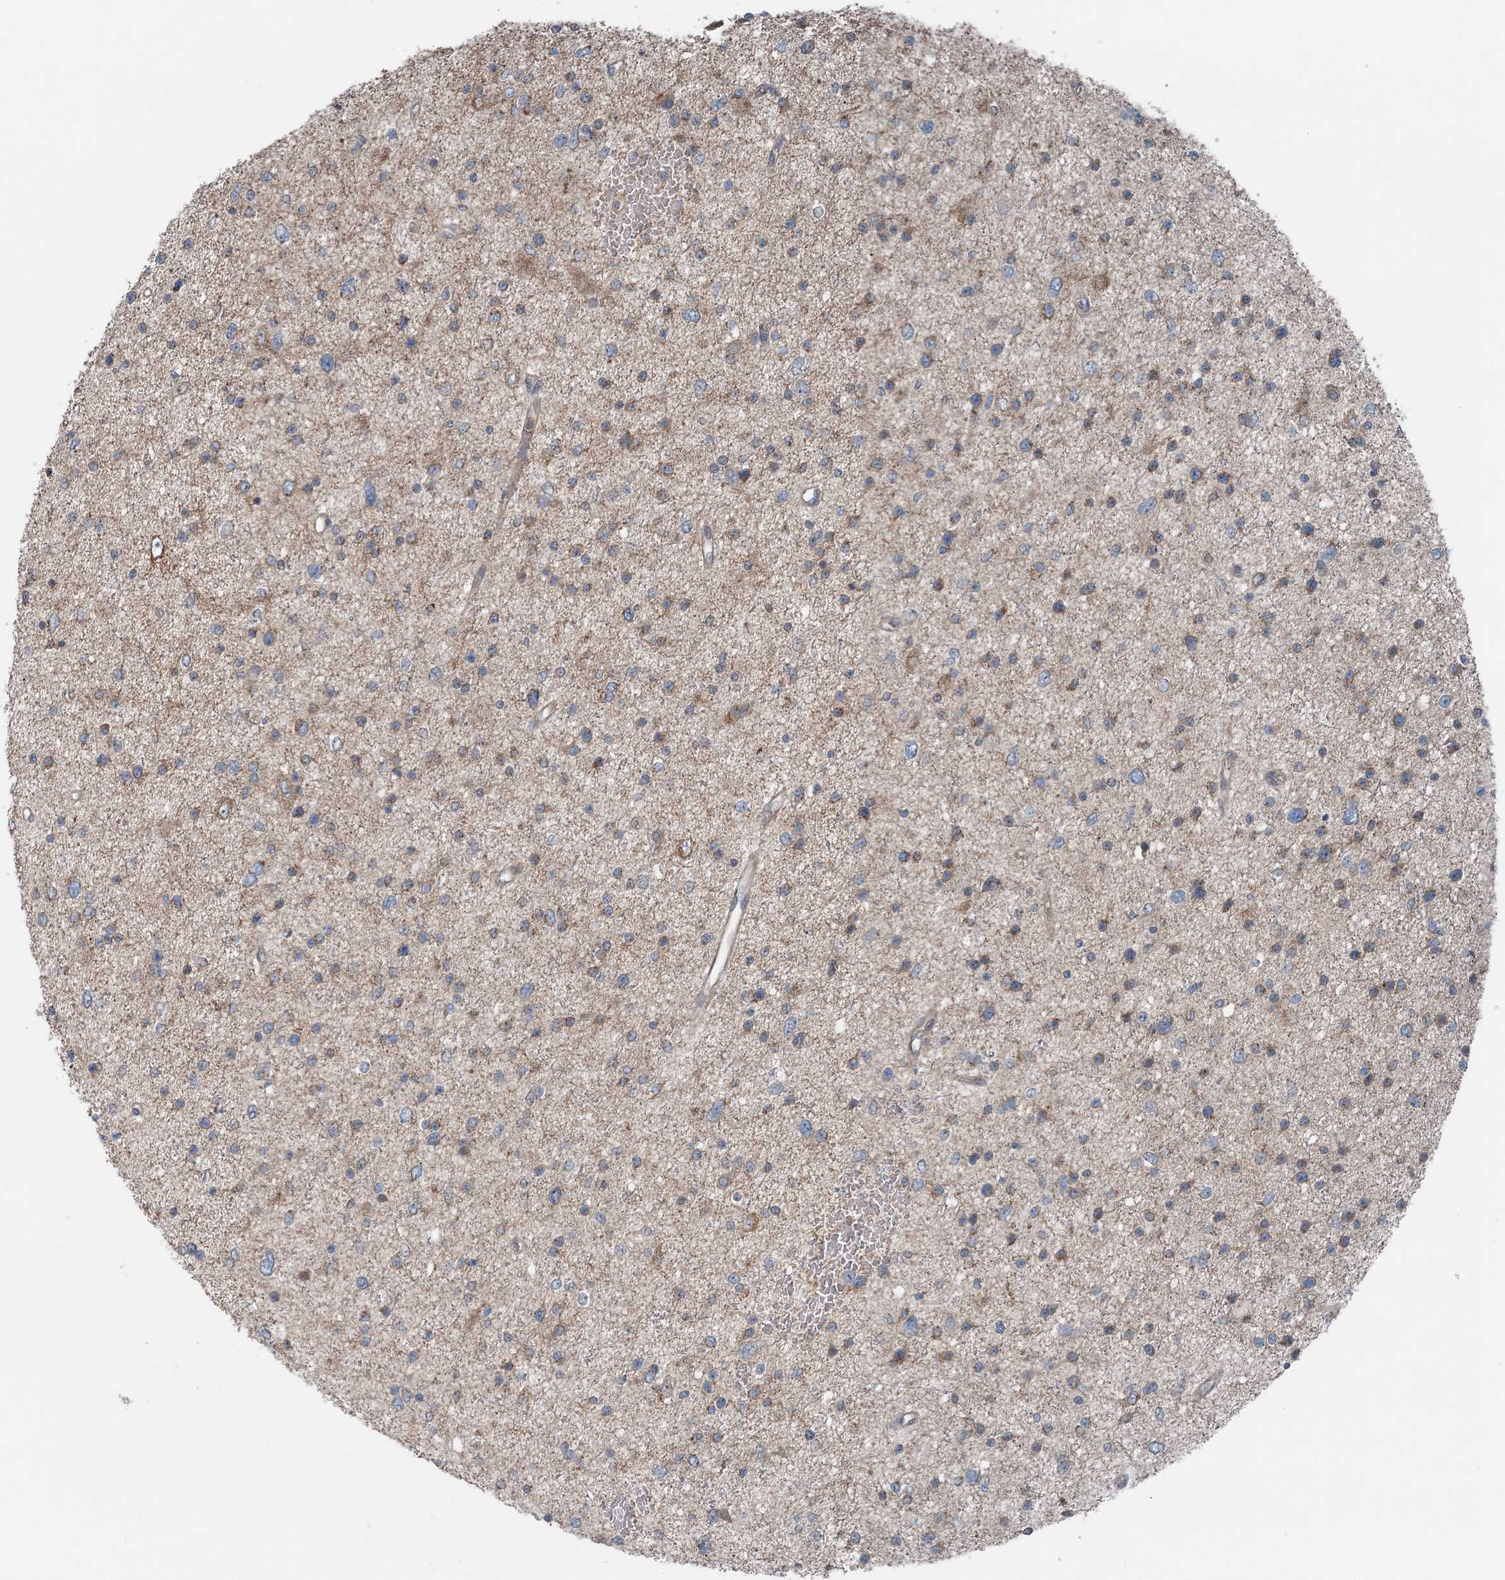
{"staining": {"intensity": "weak", "quantity": "25%-75%", "location": "cytoplasmic/membranous"}, "tissue": "glioma", "cell_type": "Tumor cells", "image_type": "cancer", "snomed": [{"axis": "morphology", "description": "Glioma, malignant, Low grade"}, {"axis": "topography", "description": "Brain"}], "caption": "Immunohistochemical staining of glioma demonstrates low levels of weak cytoplasmic/membranous staining in about 25%-75% of tumor cells. Ihc stains the protein of interest in brown and the nuclei are stained blue.", "gene": "ASNSD1", "patient": {"sex": "female", "age": 37}}